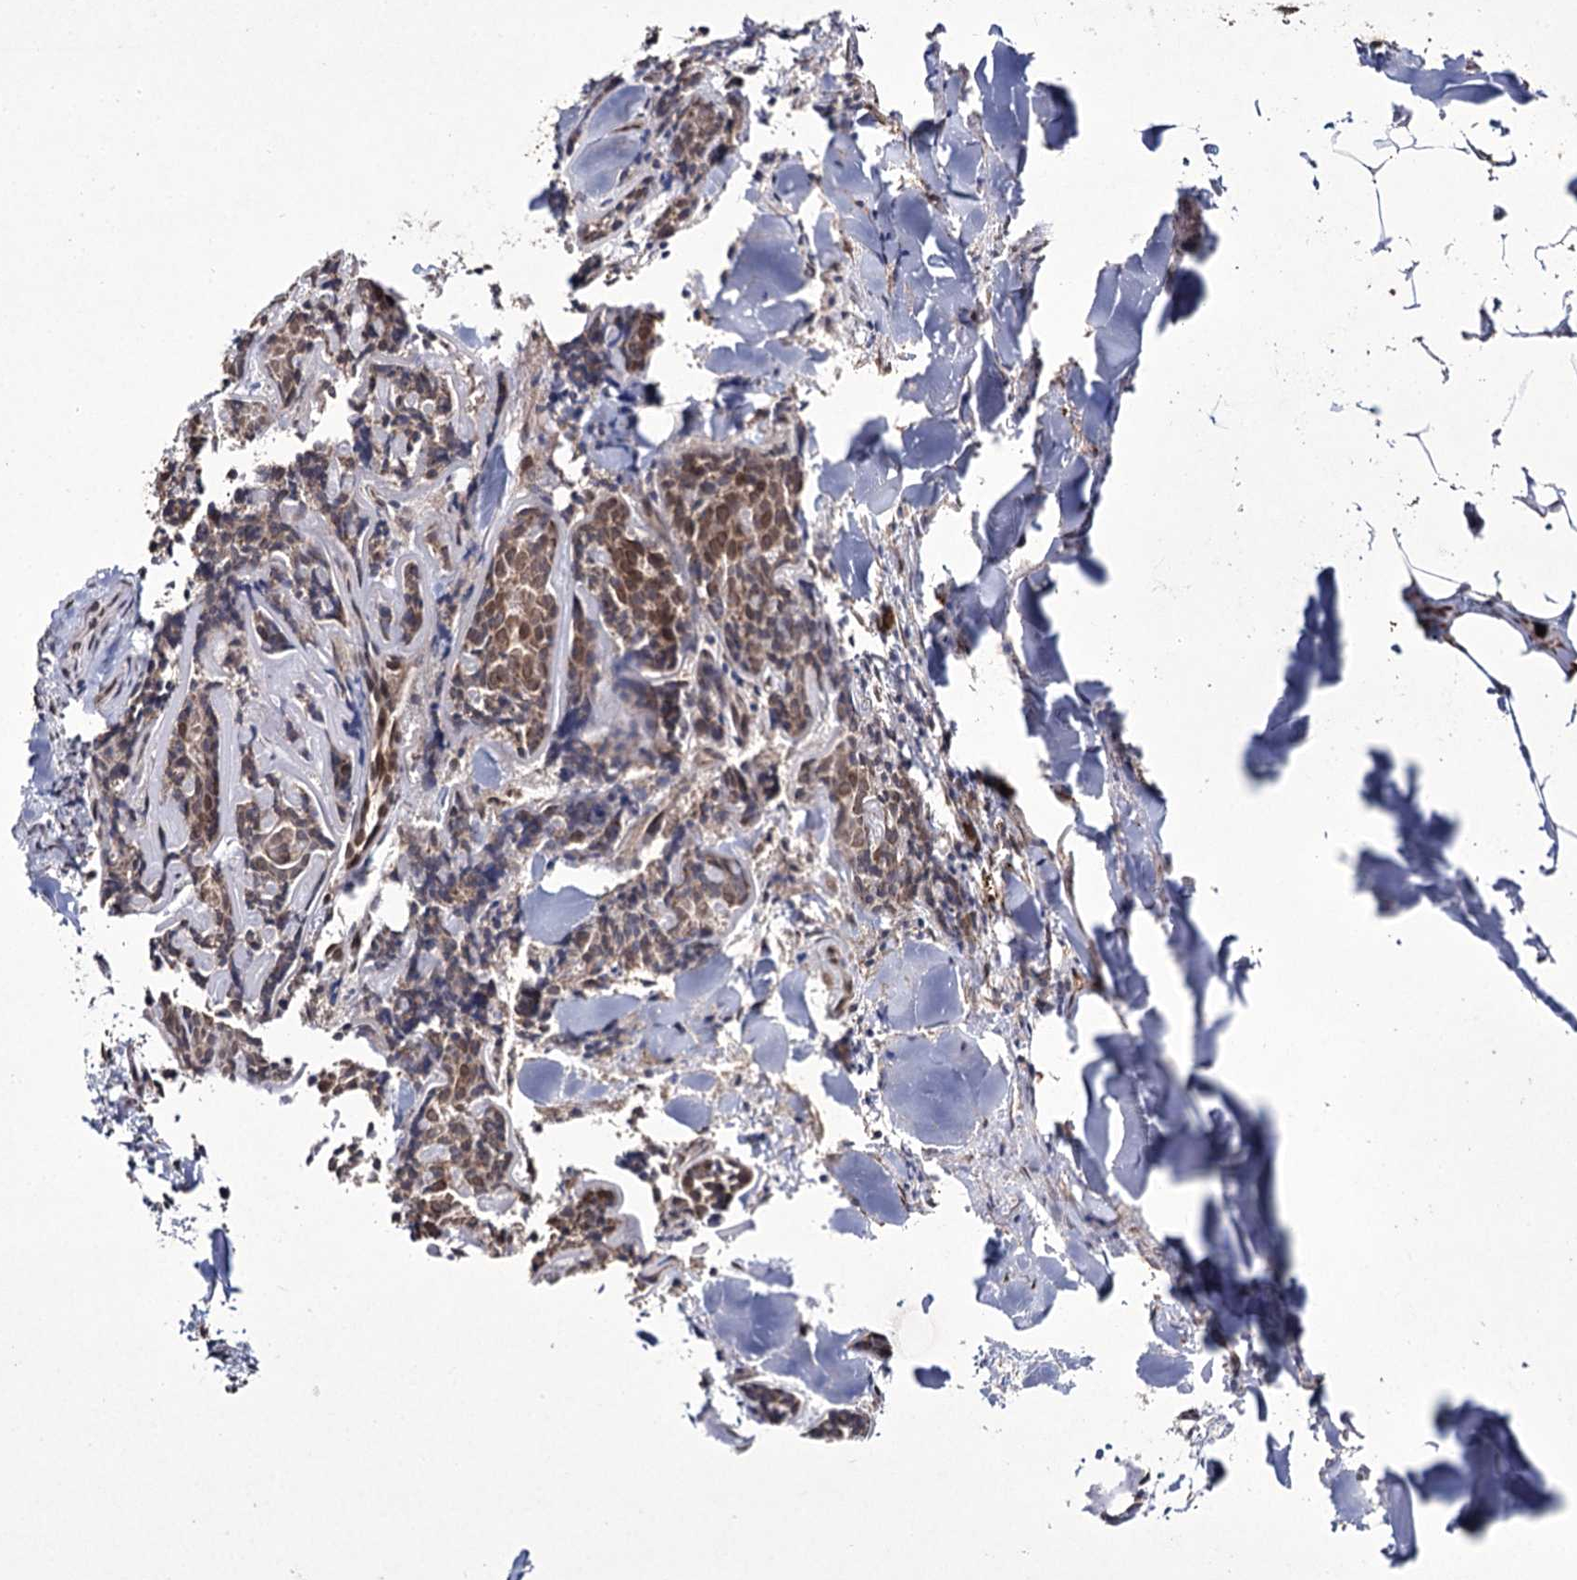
{"staining": {"intensity": "moderate", "quantity": ">75%", "location": "cytoplasmic/membranous,nuclear"}, "tissue": "head and neck cancer", "cell_type": "Tumor cells", "image_type": "cancer", "snomed": [{"axis": "morphology", "description": "Adenocarcinoma, NOS"}, {"axis": "topography", "description": "Salivary gland"}, {"axis": "topography", "description": "Head-Neck"}], "caption": "The image shows staining of head and neck cancer, revealing moderate cytoplasmic/membranous and nuclear protein staining (brown color) within tumor cells.", "gene": "TRNT1", "patient": {"sex": "female", "age": 63}}